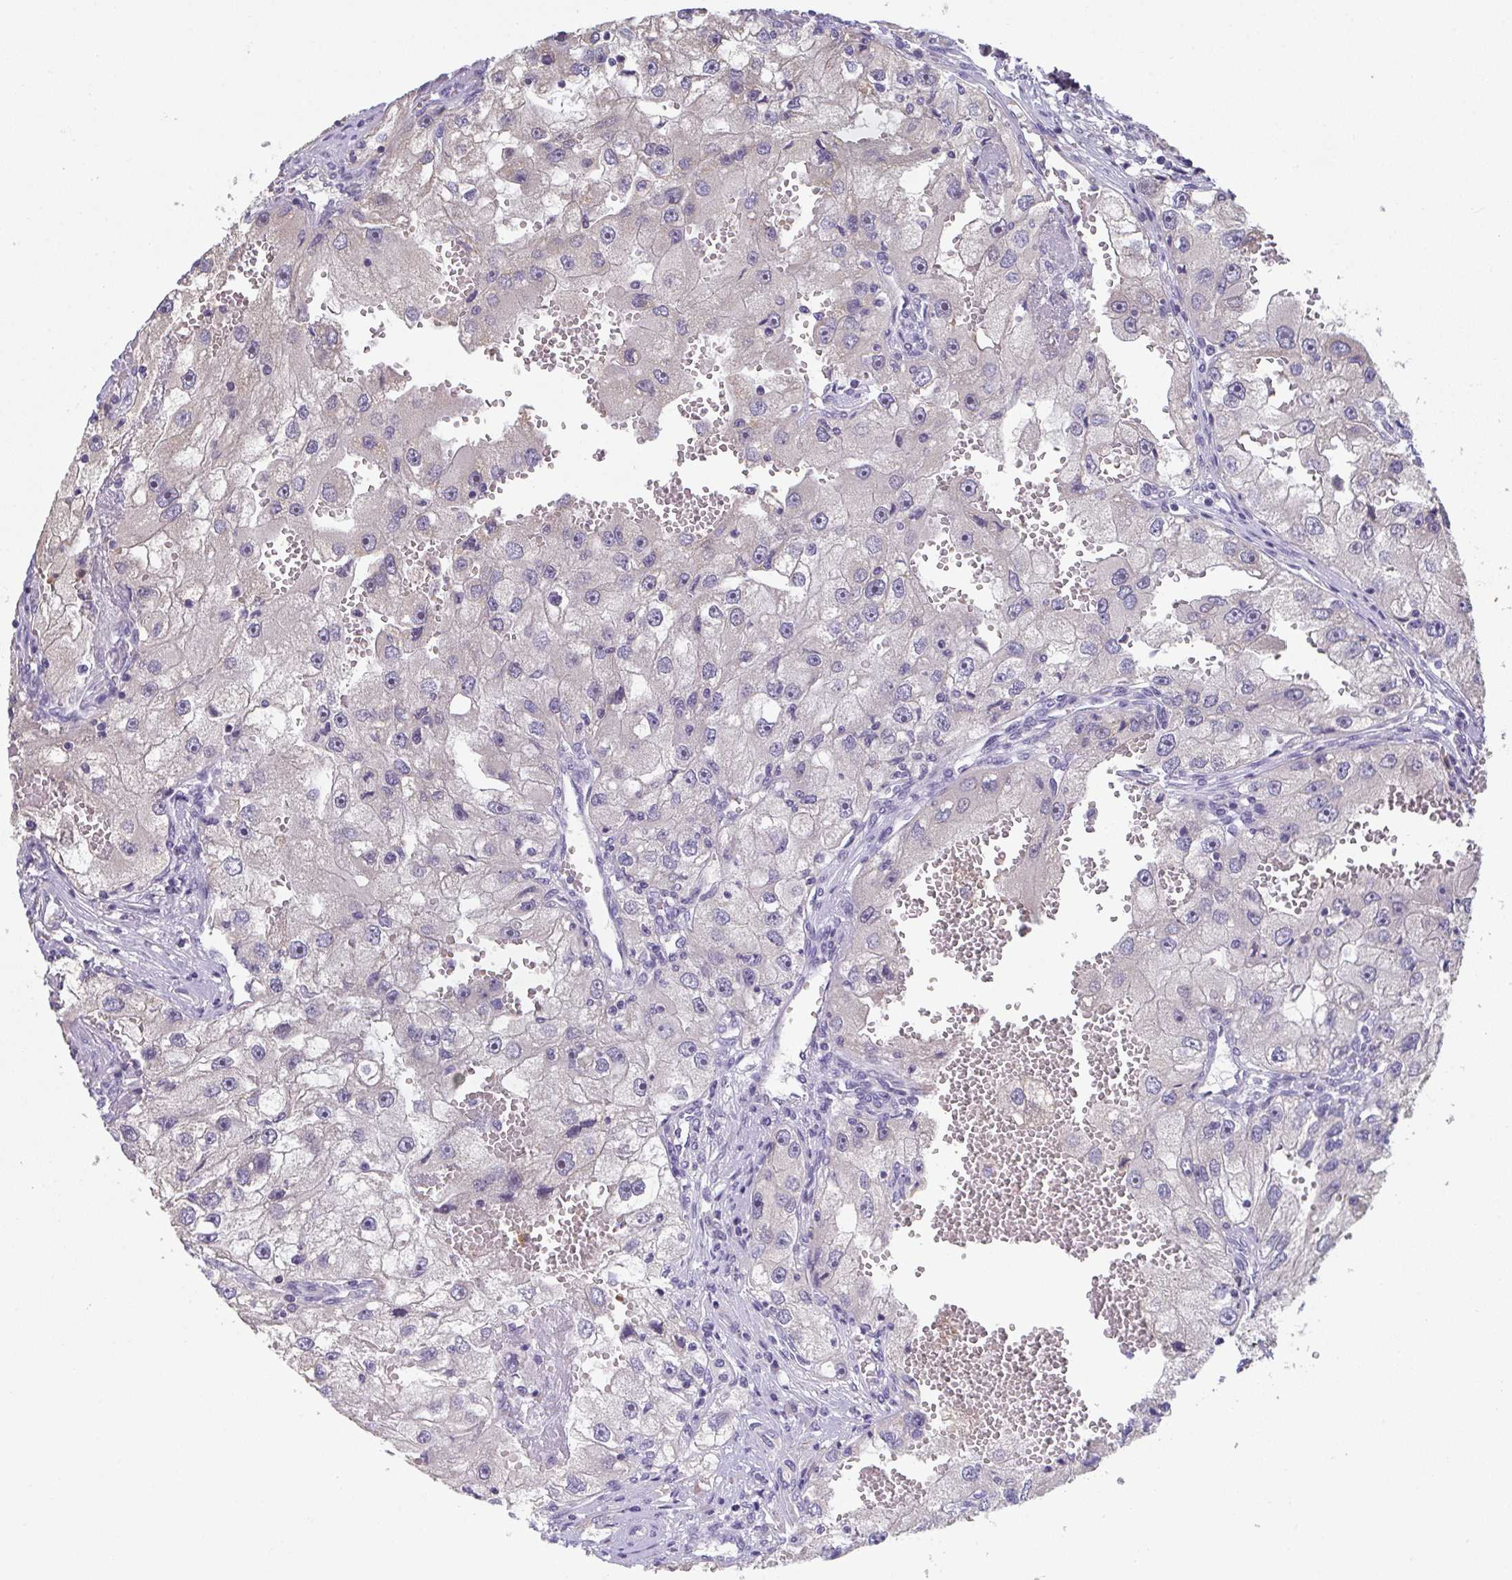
{"staining": {"intensity": "weak", "quantity": "<25%", "location": "cytoplasmic/membranous"}, "tissue": "renal cancer", "cell_type": "Tumor cells", "image_type": "cancer", "snomed": [{"axis": "morphology", "description": "Adenocarcinoma, NOS"}, {"axis": "topography", "description": "Kidney"}], "caption": "High magnification brightfield microscopy of renal adenocarcinoma stained with DAB (3,3'-diaminobenzidine) (brown) and counterstained with hematoxylin (blue): tumor cells show no significant staining.", "gene": "RIOK1", "patient": {"sex": "male", "age": 63}}